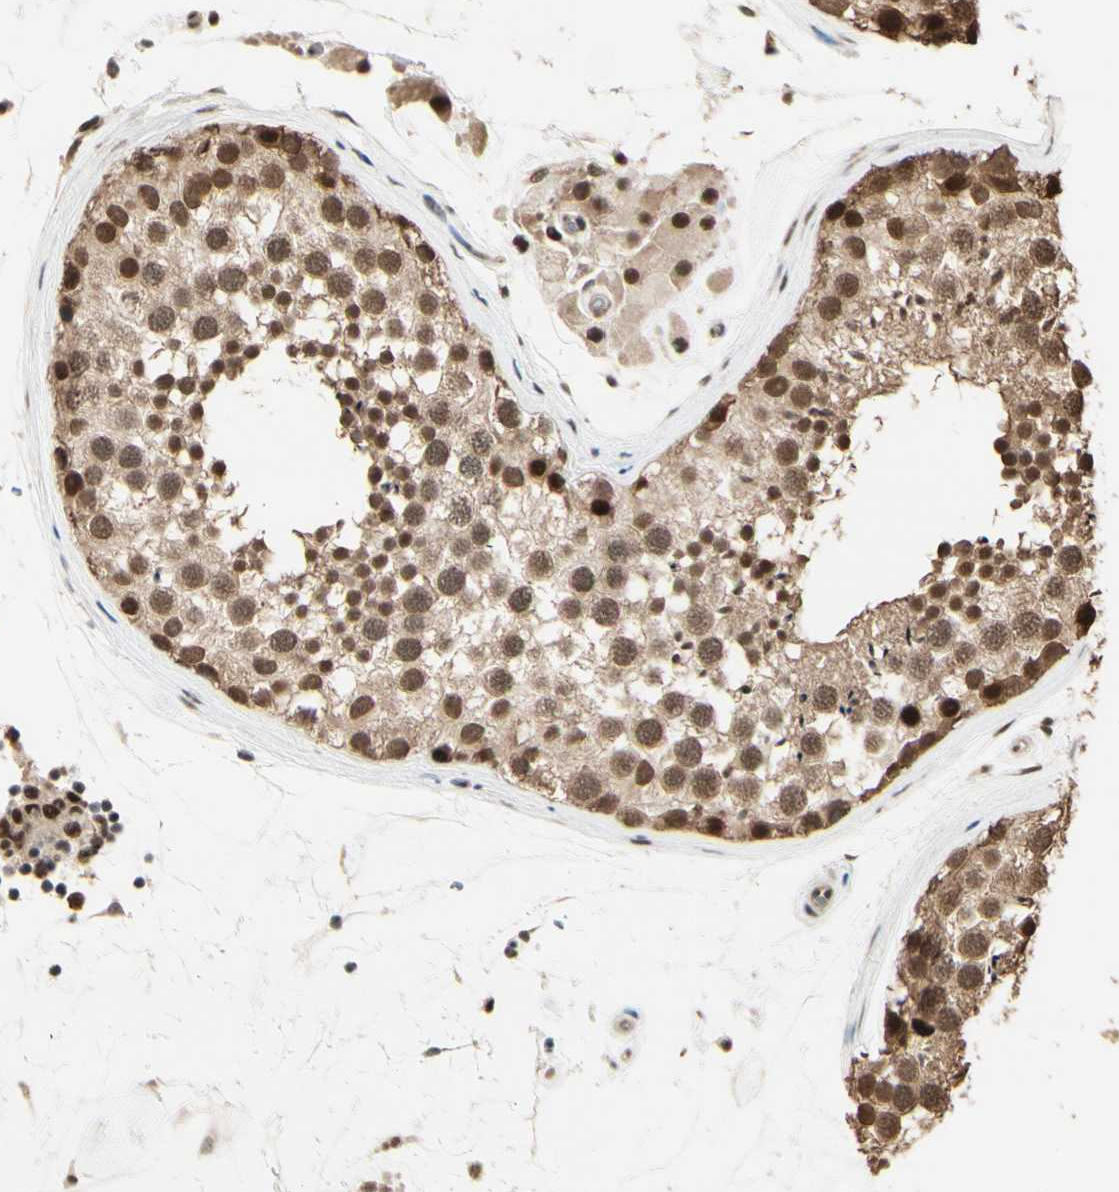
{"staining": {"intensity": "moderate", "quantity": ">75%", "location": "cytoplasmic/membranous,nuclear"}, "tissue": "testis", "cell_type": "Cells in seminiferous ducts", "image_type": "normal", "snomed": [{"axis": "morphology", "description": "Normal tissue, NOS"}, {"axis": "topography", "description": "Testis"}], "caption": "Moderate cytoplasmic/membranous,nuclear expression is appreciated in approximately >75% of cells in seminiferous ducts in benign testis.", "gene": "HSF1", "patient": {"sex": "male", "age": 46}}